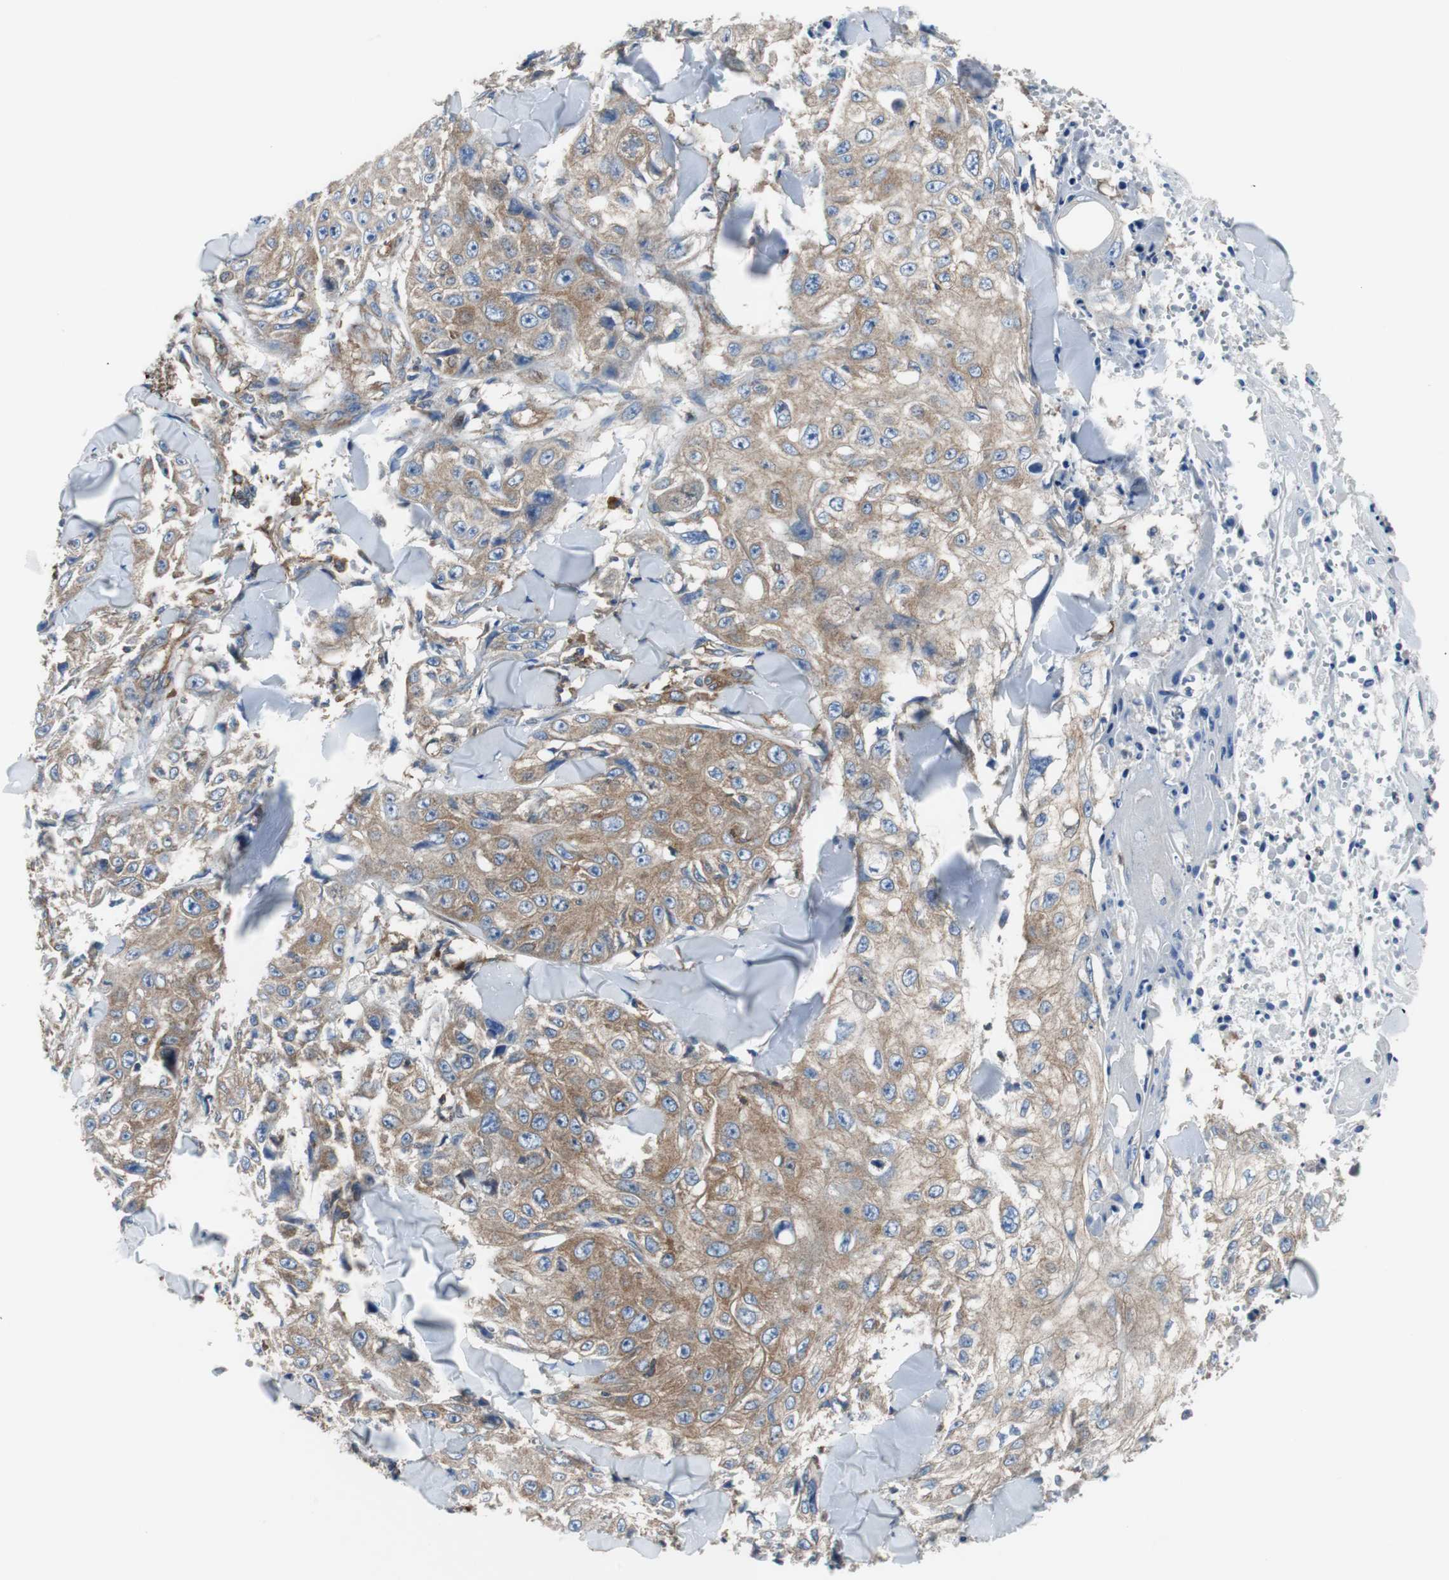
{"staining": {"intensity": "moderate", "quantity": ">75%", "location": "cytoplasmic/membranous"}, "tissue": "skin cancer", "cell_type": "Tumor cells", "image_type": "cancer", "snomed": [{"axis": "morphology", "description": "Squamous cell carcinoma, NOS"}, {"axis": "topography", "description": "Skin"}], "caption": "Immunohistochemical staining of skin squamous cell carcinoma displays medium levels of moderate cytoplasmic/membranous positivity in about >75% of tumor cells.", "gene": "BRAF", "patient": {"sex": "male", "age": 86}}